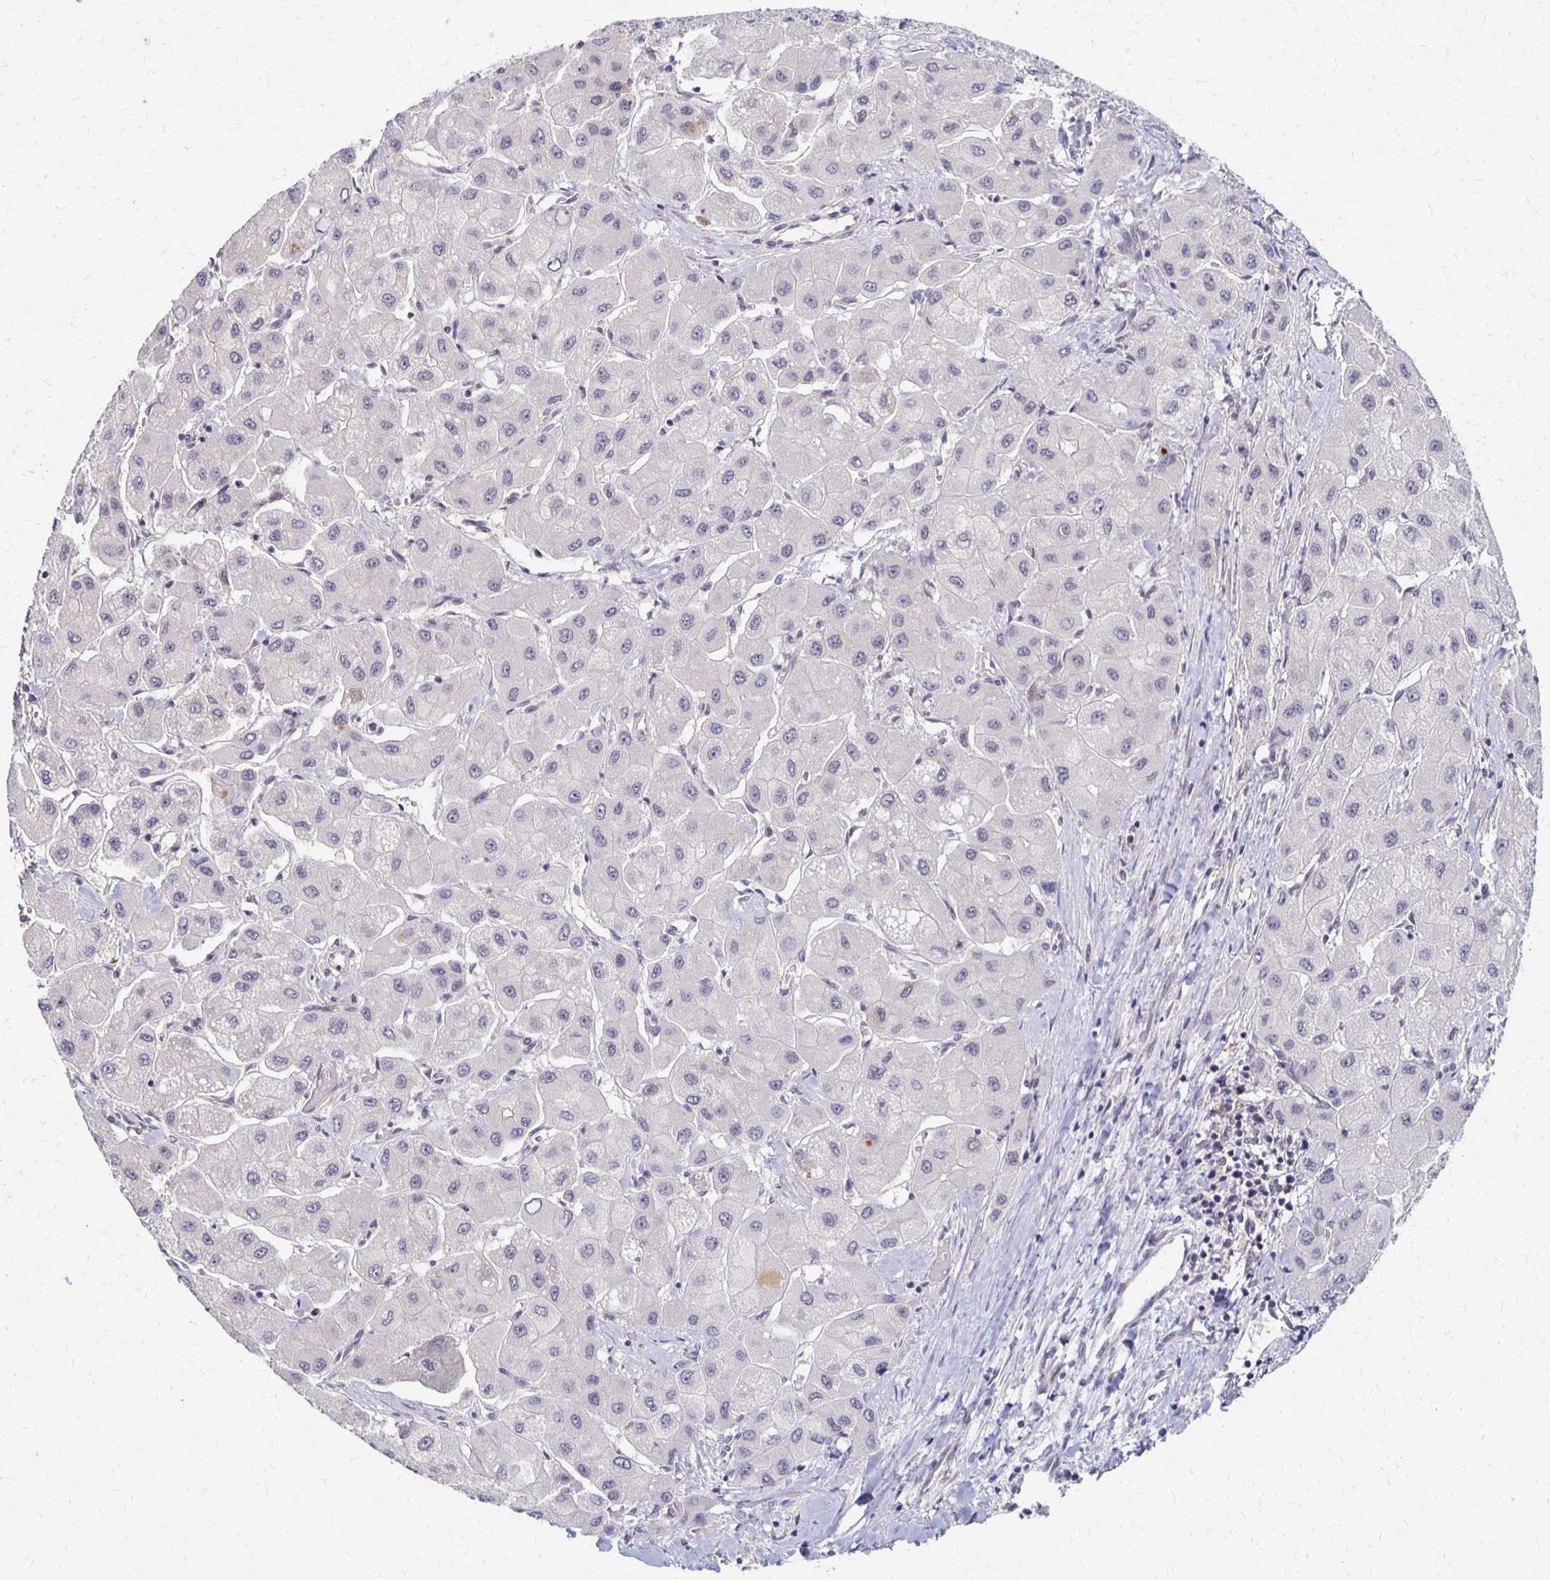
{"staining": {"intensity": "negative", "quantity": "none", "location": "none"}, "tissue": "liver cancer", "cell_type": "Tumor cells", "image_type": "cancer", "snomed": [{"axis": "morphology", "description": "Carcinoma, Hepatocellular, NOS"}, {"axis": "topography", "description": "Liver"}], "caption": "An immunohistochemistry micrograph of liver cancer is shown. There is no staining in tumor cells of liver cancer.", "gene": "PRKCB", "patient": {"sex": "male", "age": 40}}